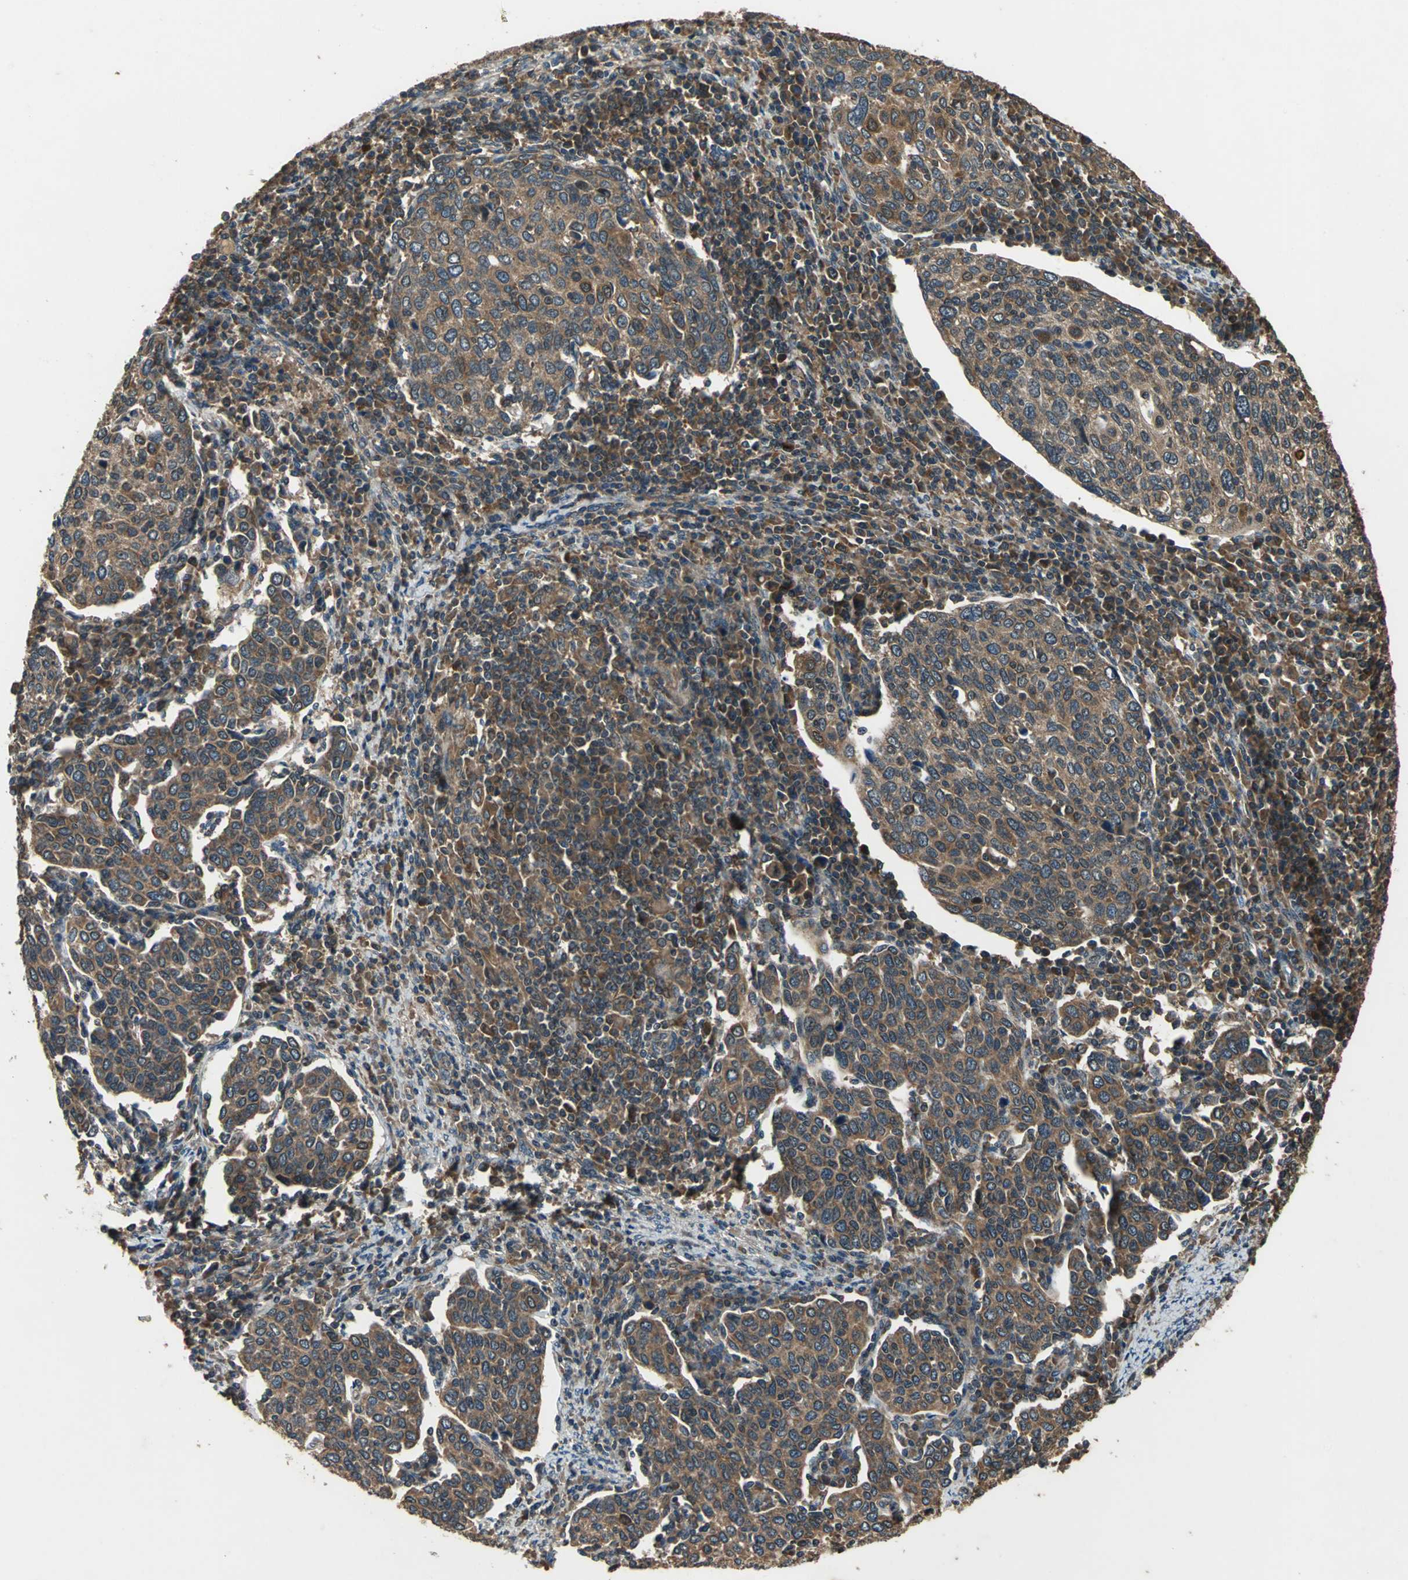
{"staining": {"intensity": "strong", "quantity": ">75%", "location": "cytoplasmic/membranous"}, "tissue": "cervical cancer", "cell_type": "Tumor cells", "image_type": "cancer", "snomed": [{"axis": "morphology", "description": "Squamous cell carcinoma, NOS"}, {"axis": "topography", "description": "Cervix"}], "caption": "Immunohistochemistry (IHC) of squamous cell carcinoma (cervical) displays high levels of strong cytoplasmic/membranous positivity in about >75% of tumor cells.", "gene": "ZNF608", "patient": {"sex": "female", "age": 40}}